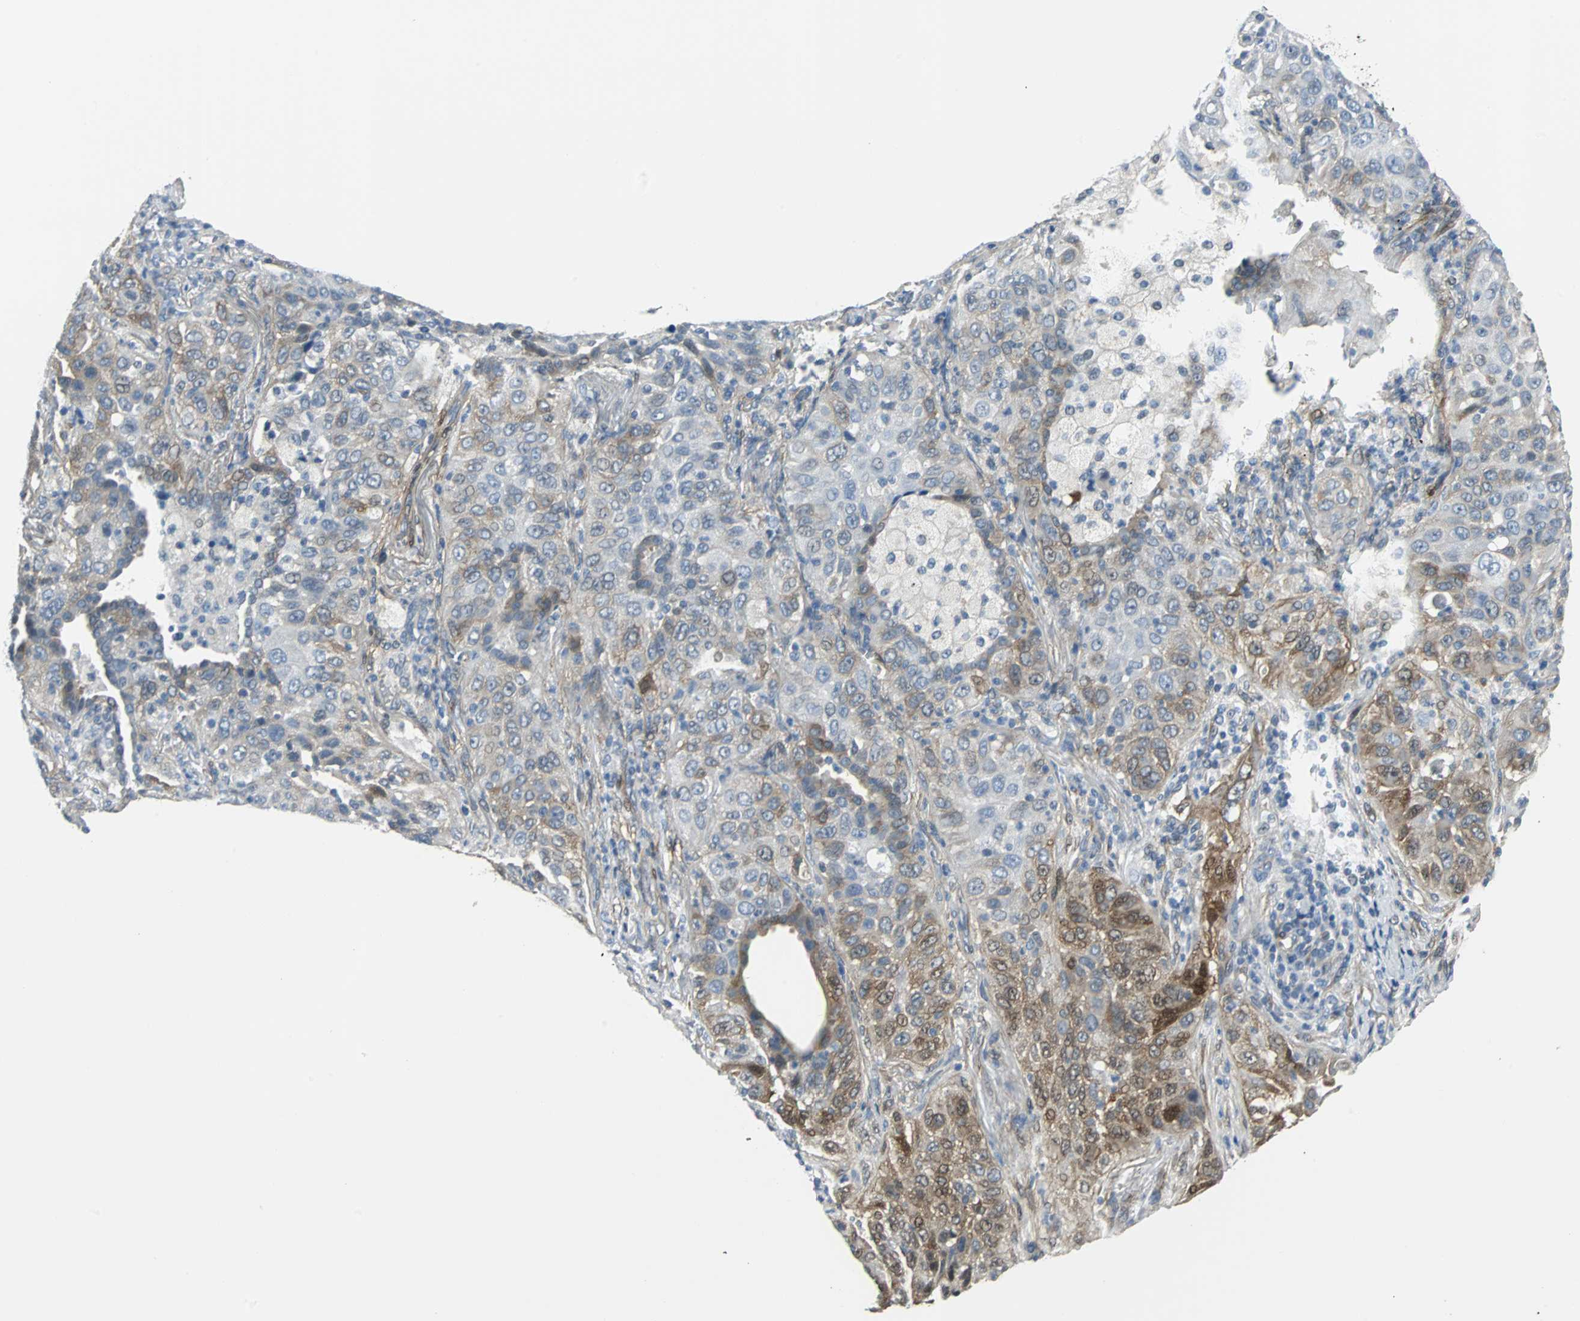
{"staining": {"intensity": "weak", "quantity": "<25%", "location": "cytoplasmic/membranous"}, "tissue": "lung cancer", "cell_type": "Tumor cells", "image_type": "cancer", "snomed": [{"axis": "morphology", "description": "Squamous cell carcinoma, NOS"}, {"axis": "topography", "description": "Lung"}], "caption": "Immunohistochemistry (IHC) of human lung cancer shows no expression in tumor cells. The staining is performed using DAB (3,3'-diaminobenzidine) brown chromogen with nuclei counter-stained in using hematoxylin.", "gene": "FHL2", "patient": {"sex": "female", "age": 67}}